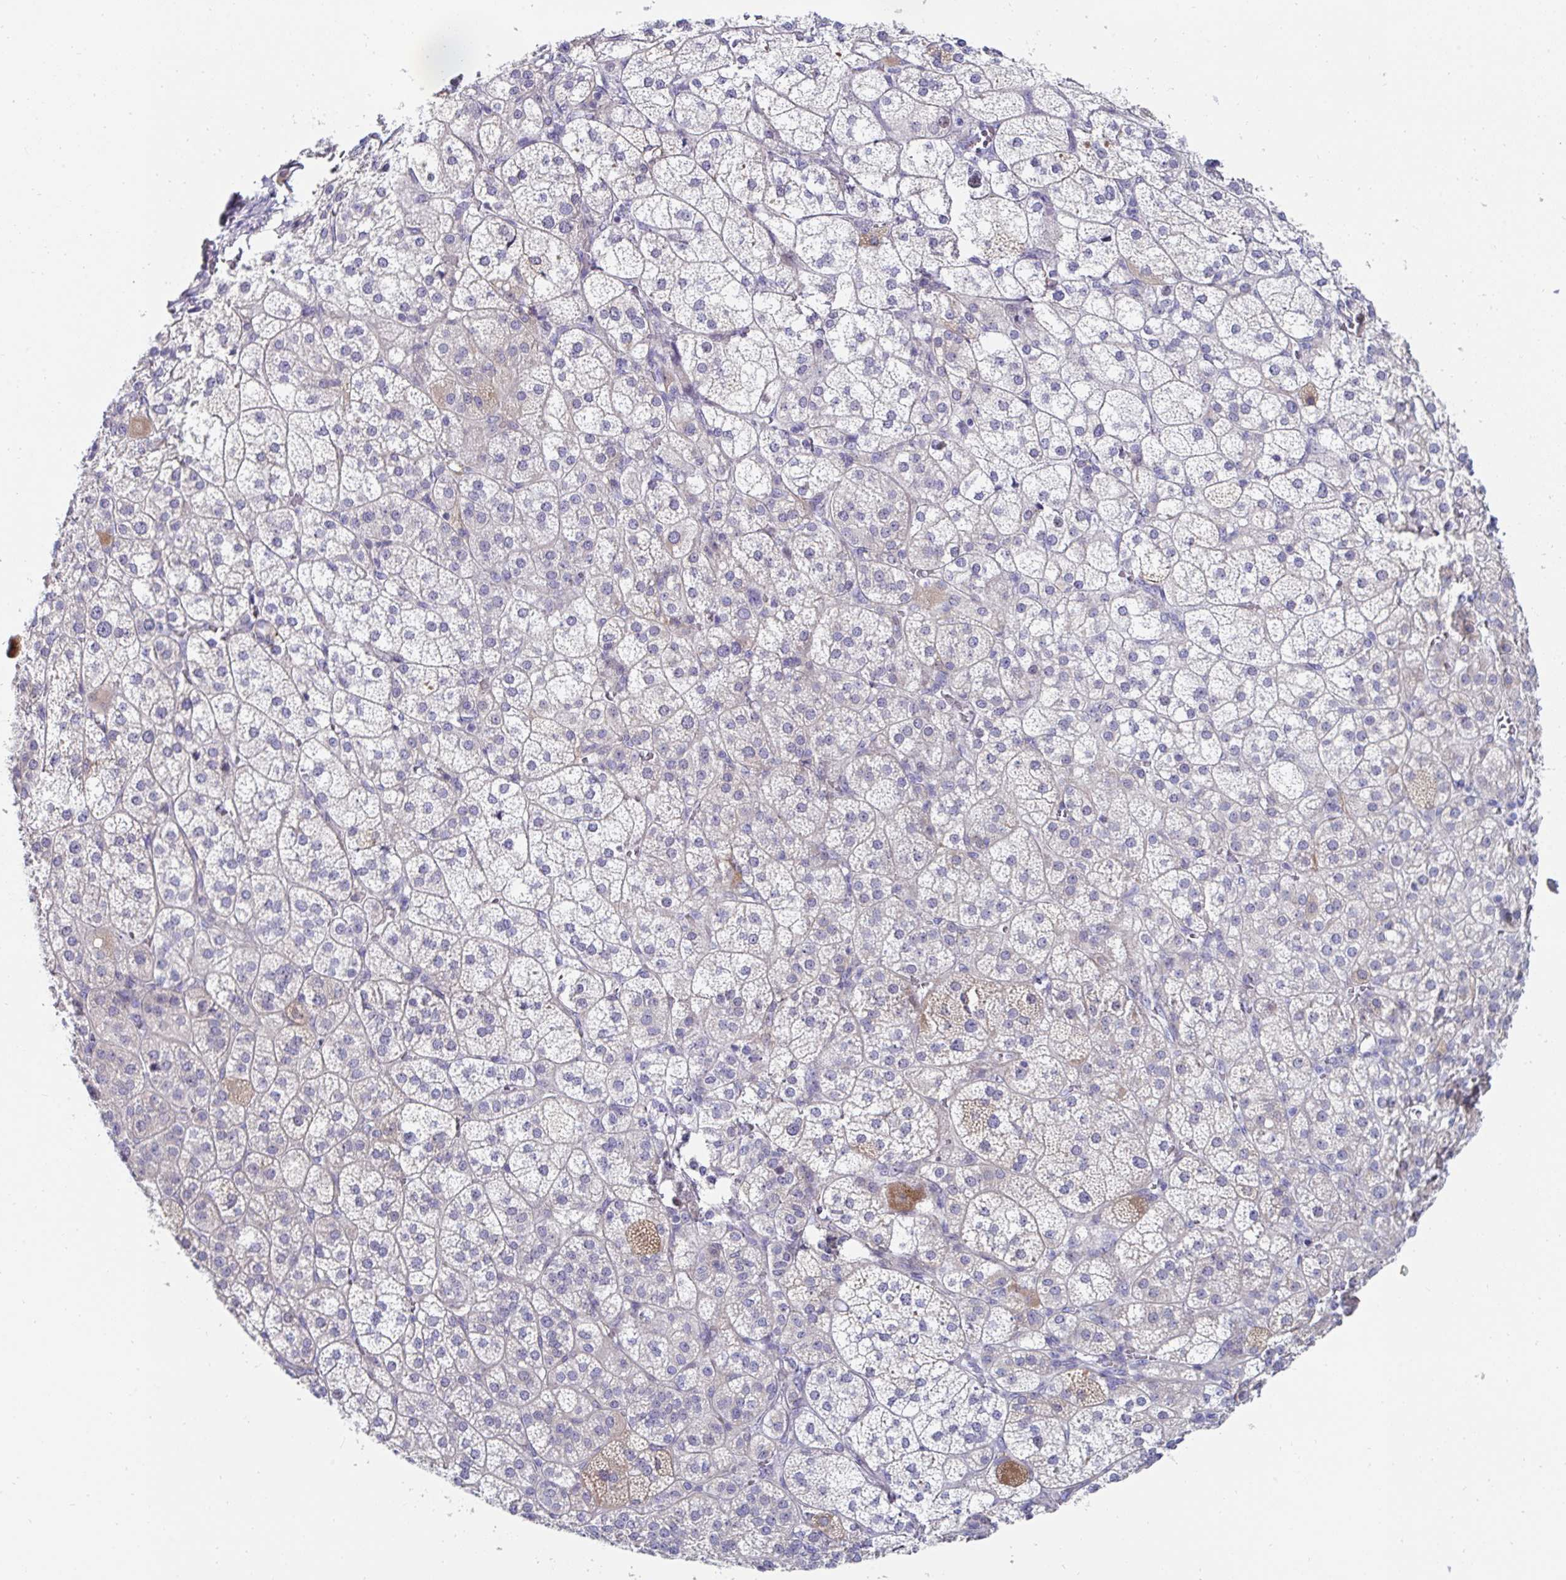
{"staining": {"intensity": "weak", "quantity": "25%-75%", "location": "cytoplasmic/membranous"}, "tissue": "adrenal gland", "cell_type": "Glandular cells", "image_type": "normal", "snomed": [{"axis": "morphology", "description": "Normal tissue, NOS"}, {"axis": "topography", "description": "Adrenal gland"}], "caption": "About 25%-75% of glandular cells in normal human adrenal gland demonstrate weak cytoplasmic/membranous protein expression as visualized by brown immunohistochemical staining.", "gene": "FBXL13", "patient": {"sex": "female", "age": 60}}